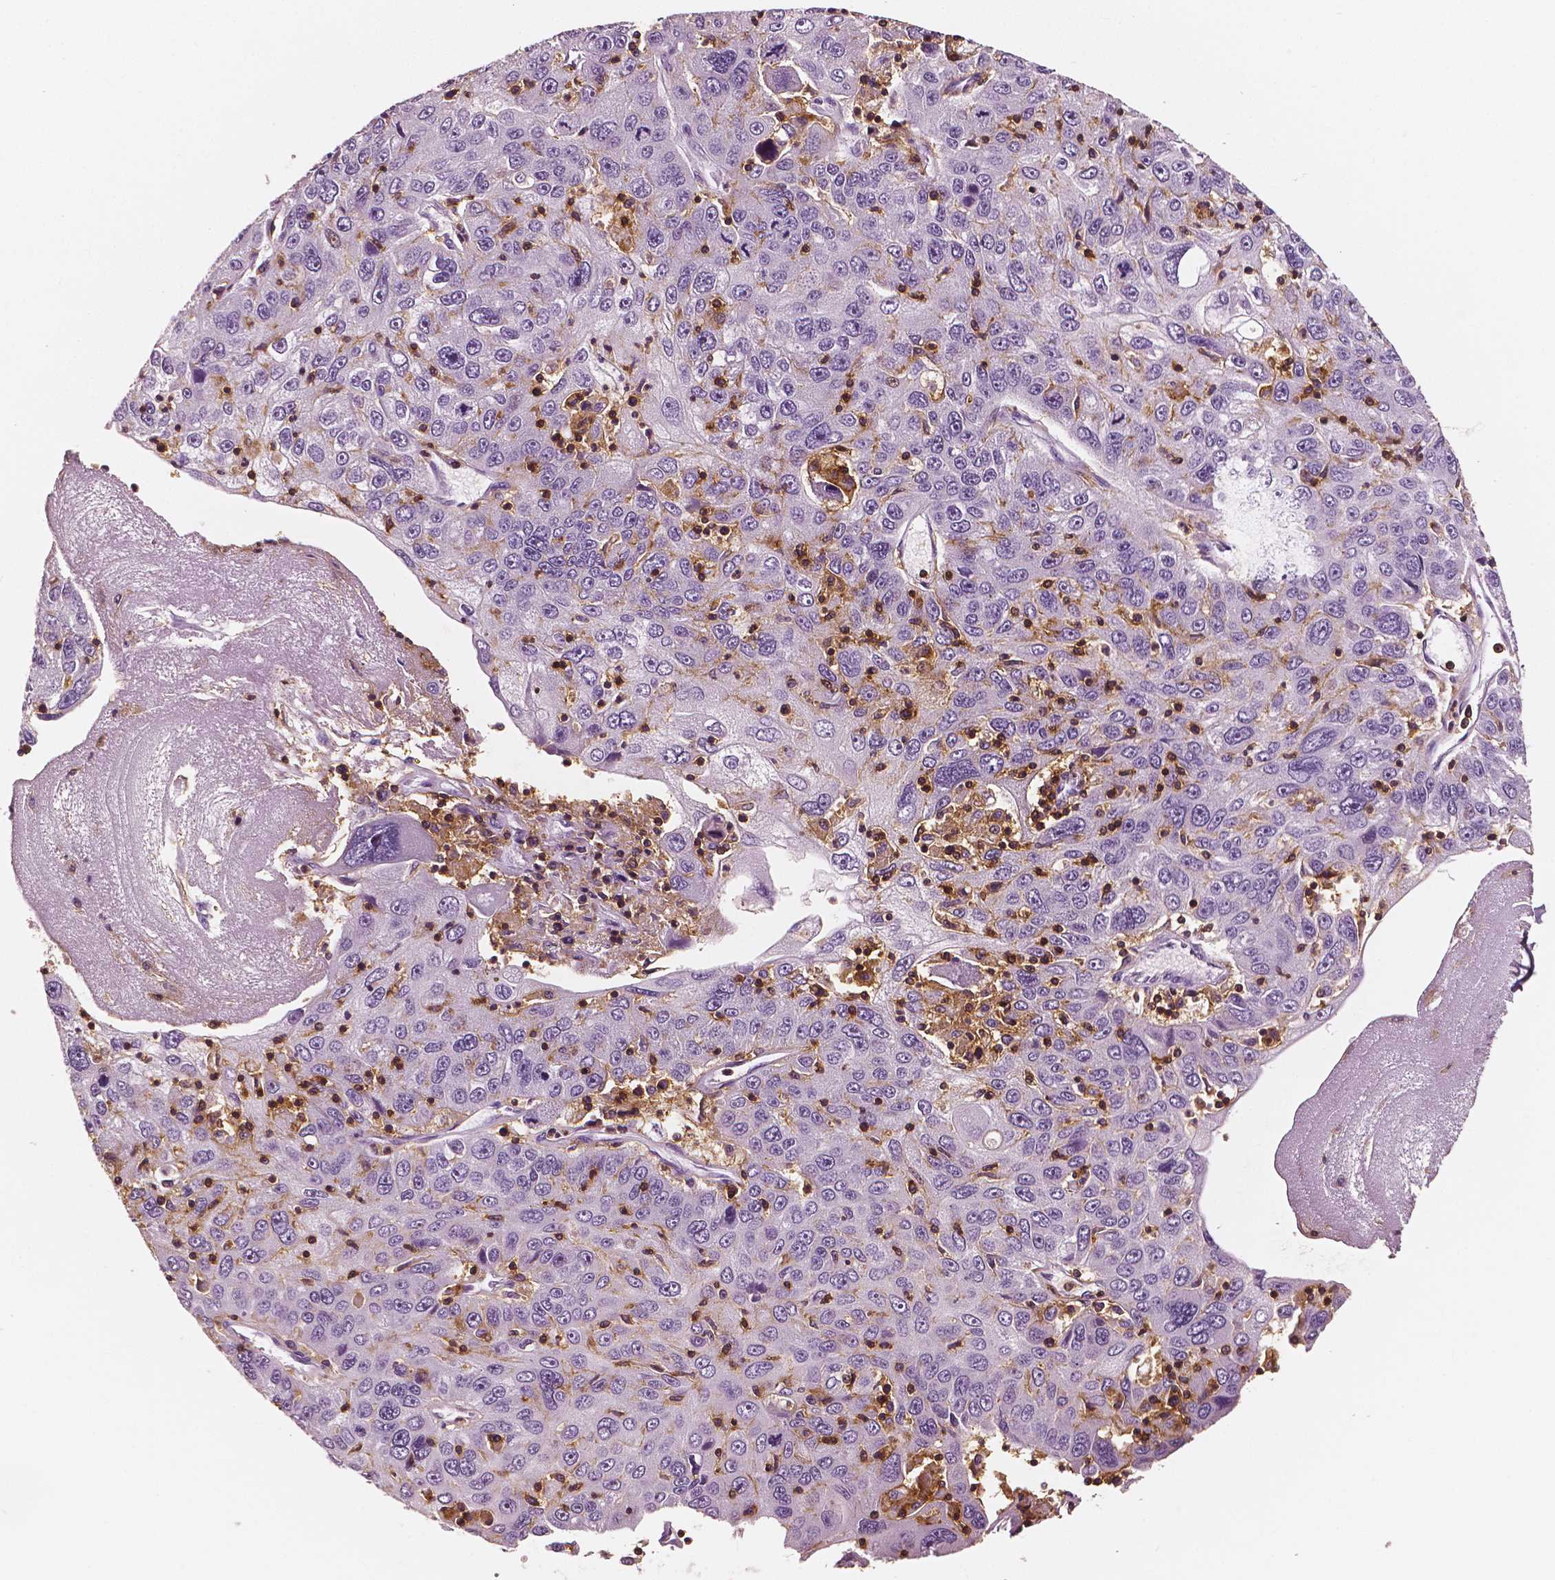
{"staining": {"intensity": "negative", "quantity": "none", "location": "none"}, "tissue": "stomach cancer", "cell_type": "Tumor cells", "image_type": "cancer", "snomed": [{"axis": "morphology", "description": "Adenocarcinoma, NOS"}, {"axis": "topography", "description": "Stomach"}], "caption": "Image shows no significant protein positivity in tumor cells of stomach cancer (adenocarcinoma).", "gene": "PTPRC", "patient": {"sex": "male", "age": 56}}